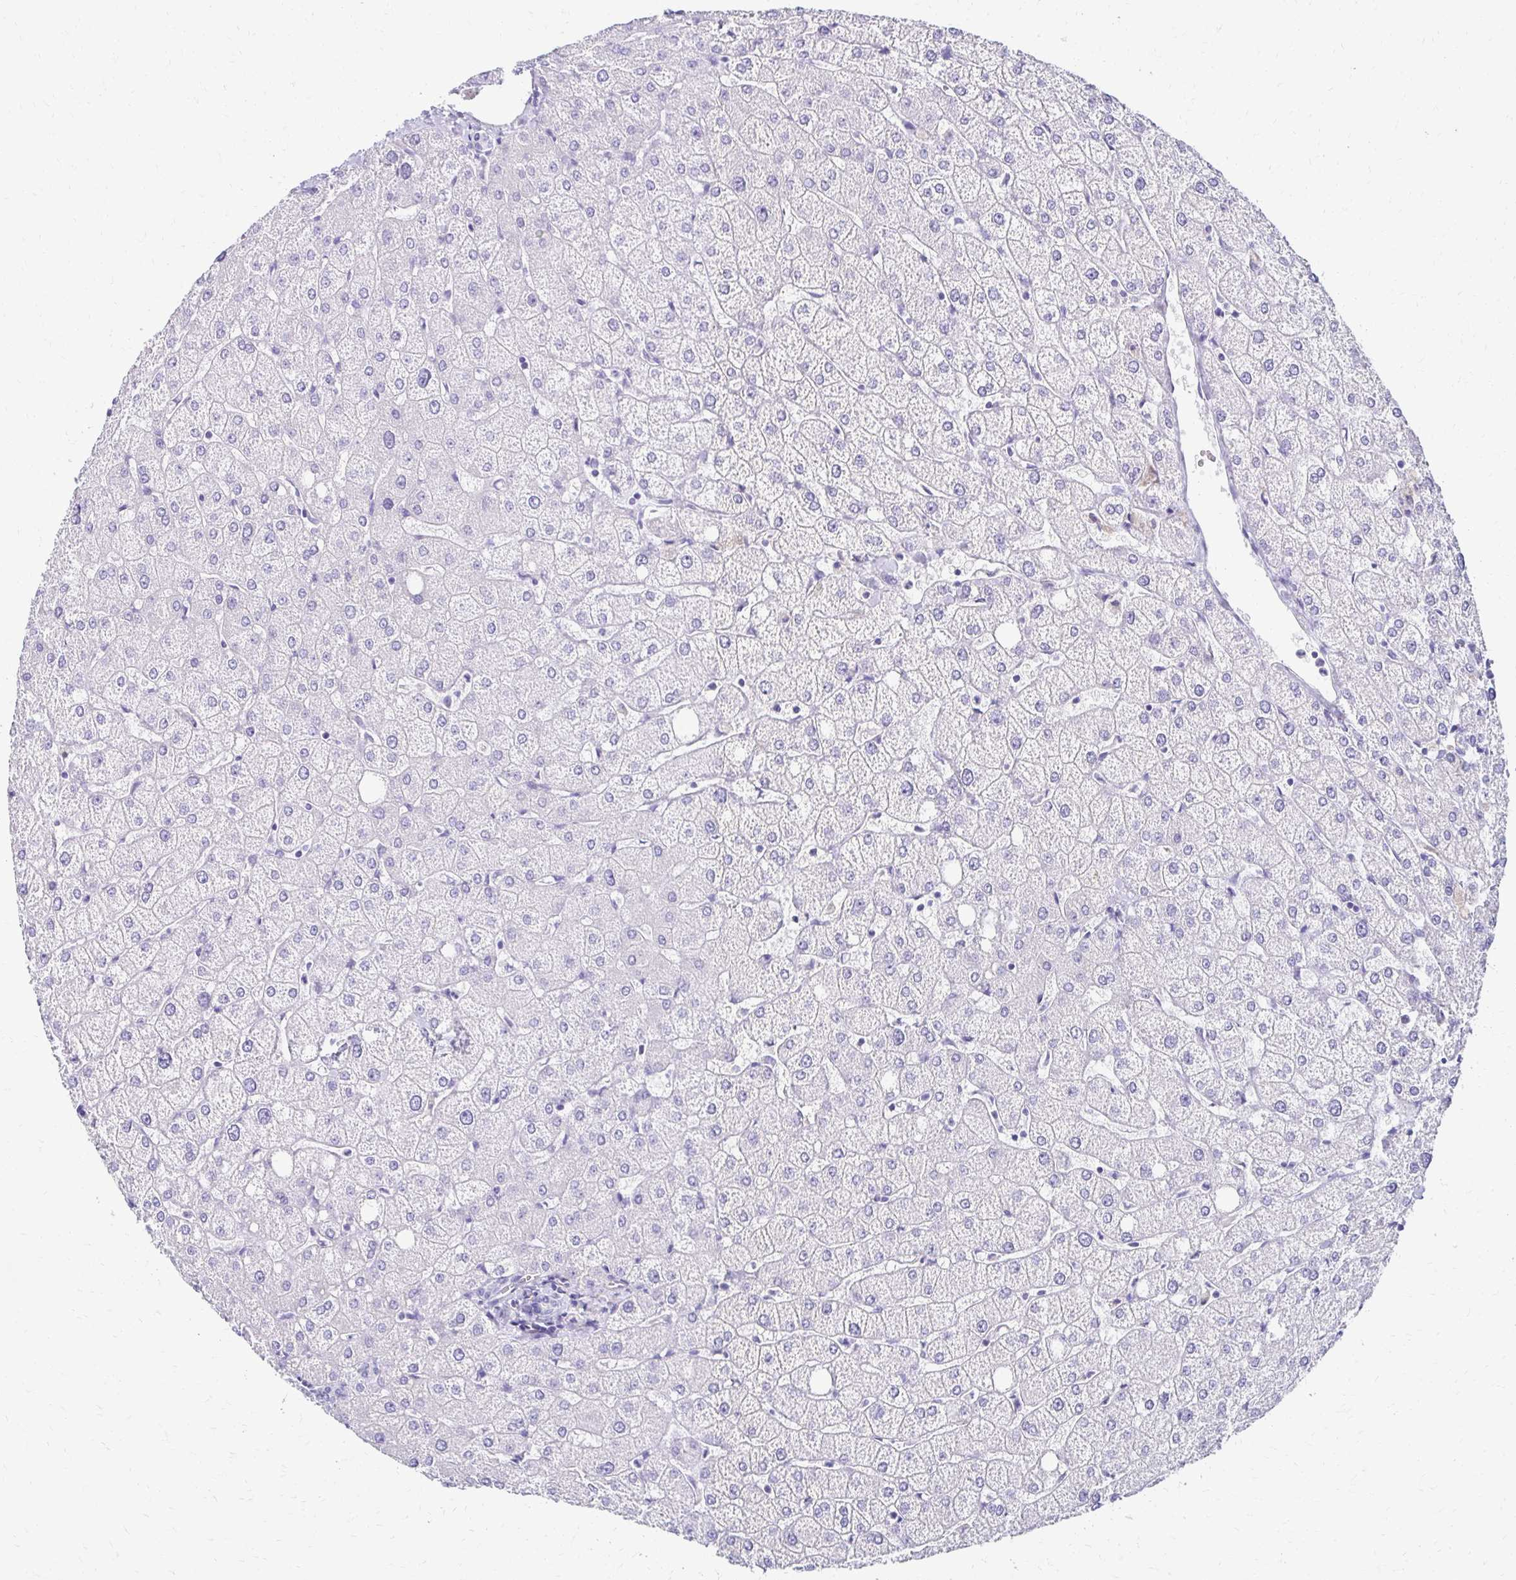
{"staining": {"intensity": "negative", "quantity": "none", "location": "none"}, "tissue": "liver", "cell_type": "Cholangiocytes", "image_type": "normal", "snomed": [{"axis": "morphology", "description": "Normal tissue, NOS"}, {"axis": "topography", "description": "Liver"}], "caption": "Cholangiocytes show no significant protein staining in benign liver.", "gene": "TMEM54", "patient": {"sex": "female", "age": 54}}